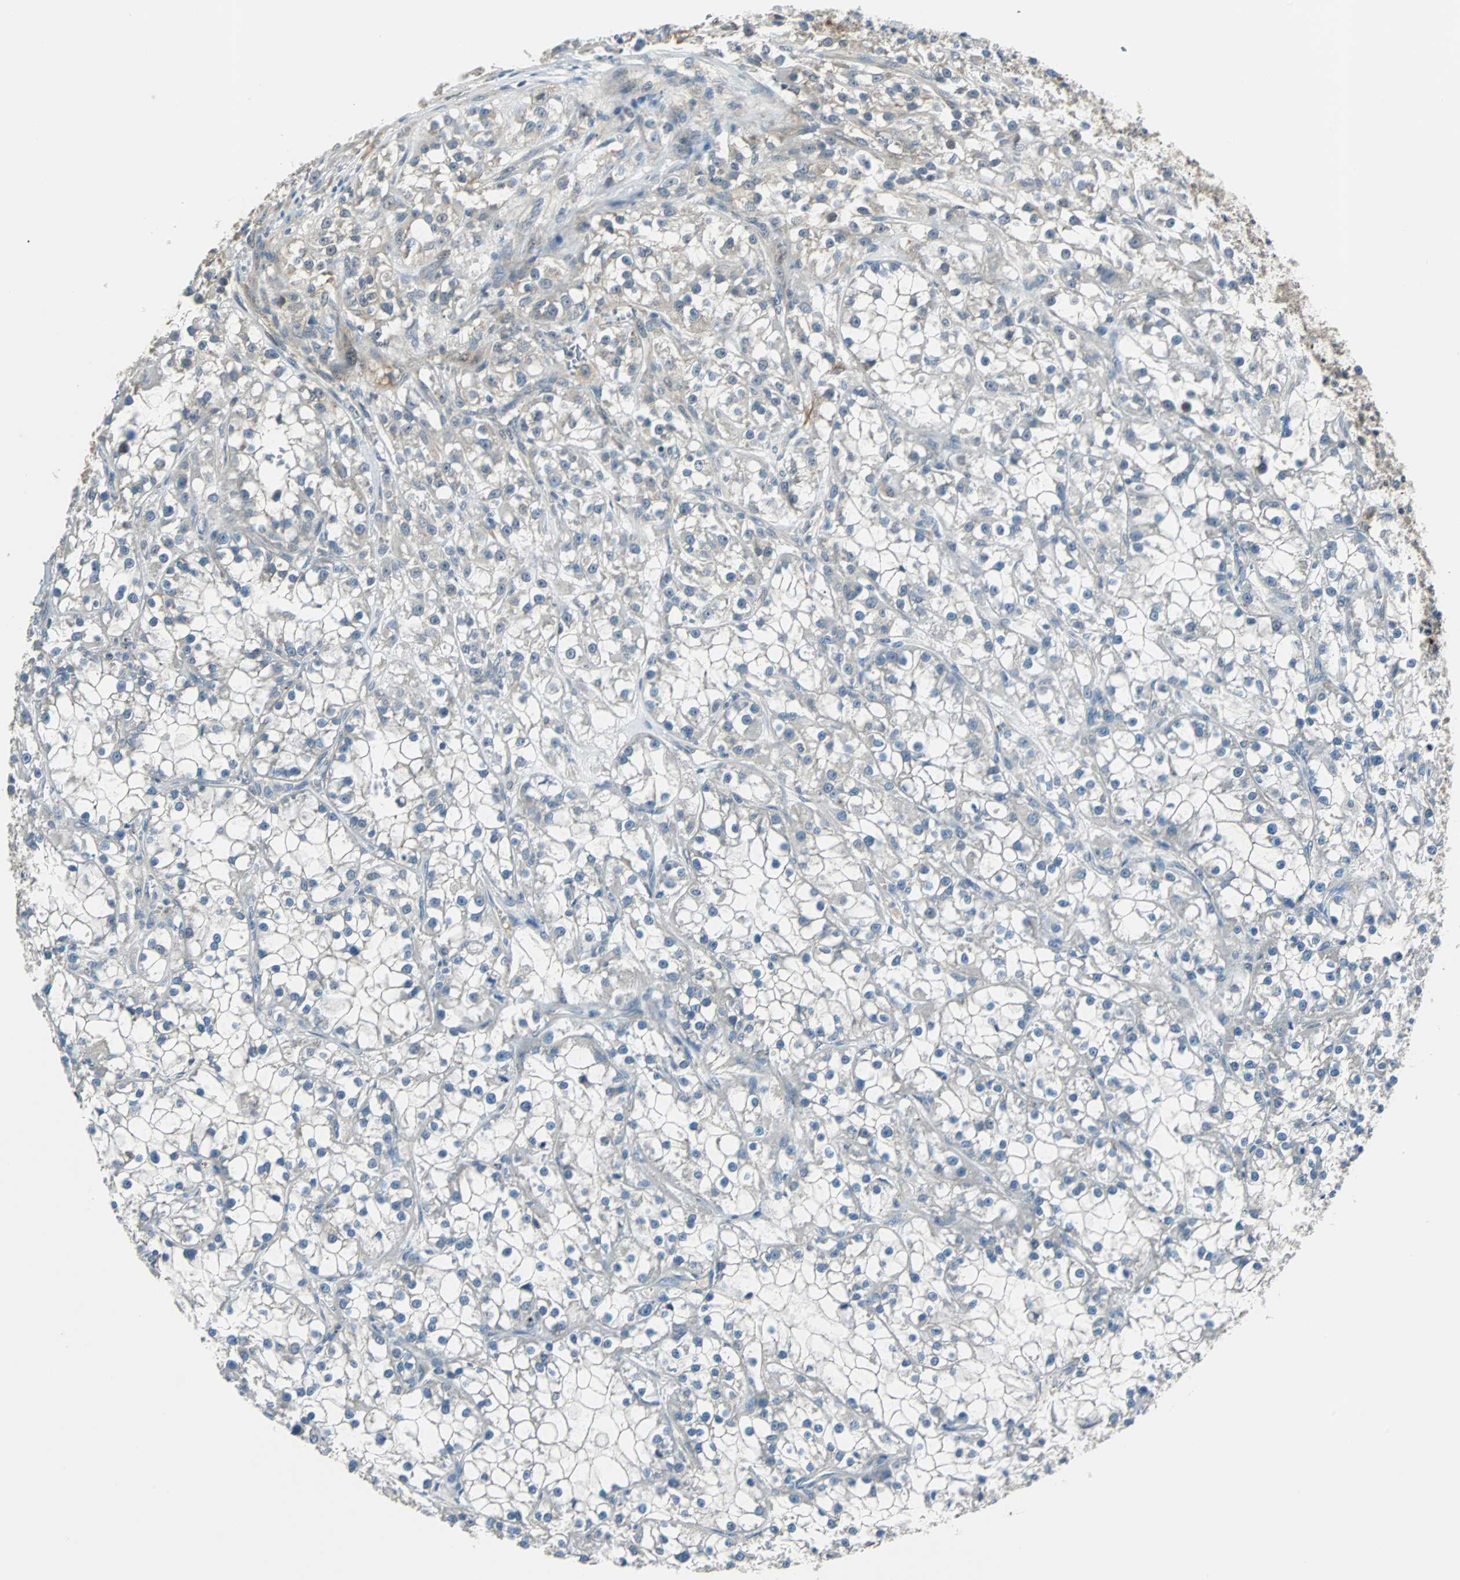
{"staining": {"intensity": "negative", "quantity": "none", "location": "none"}, "tissue": "renal cancer", "cell_type": "Tumor cells", "image_type": "cancer", "snomed": [{"axis": "morphology", "description": "Adenocarcinoma, NOS"}, {"axis": "topography", "description": "Kidney"}], "caption": "Tumor cells show no significant protein staining in adenocarcinoma (renal).", "gene": "FHL2", "patient": {"sex": "female", "age": 52}}